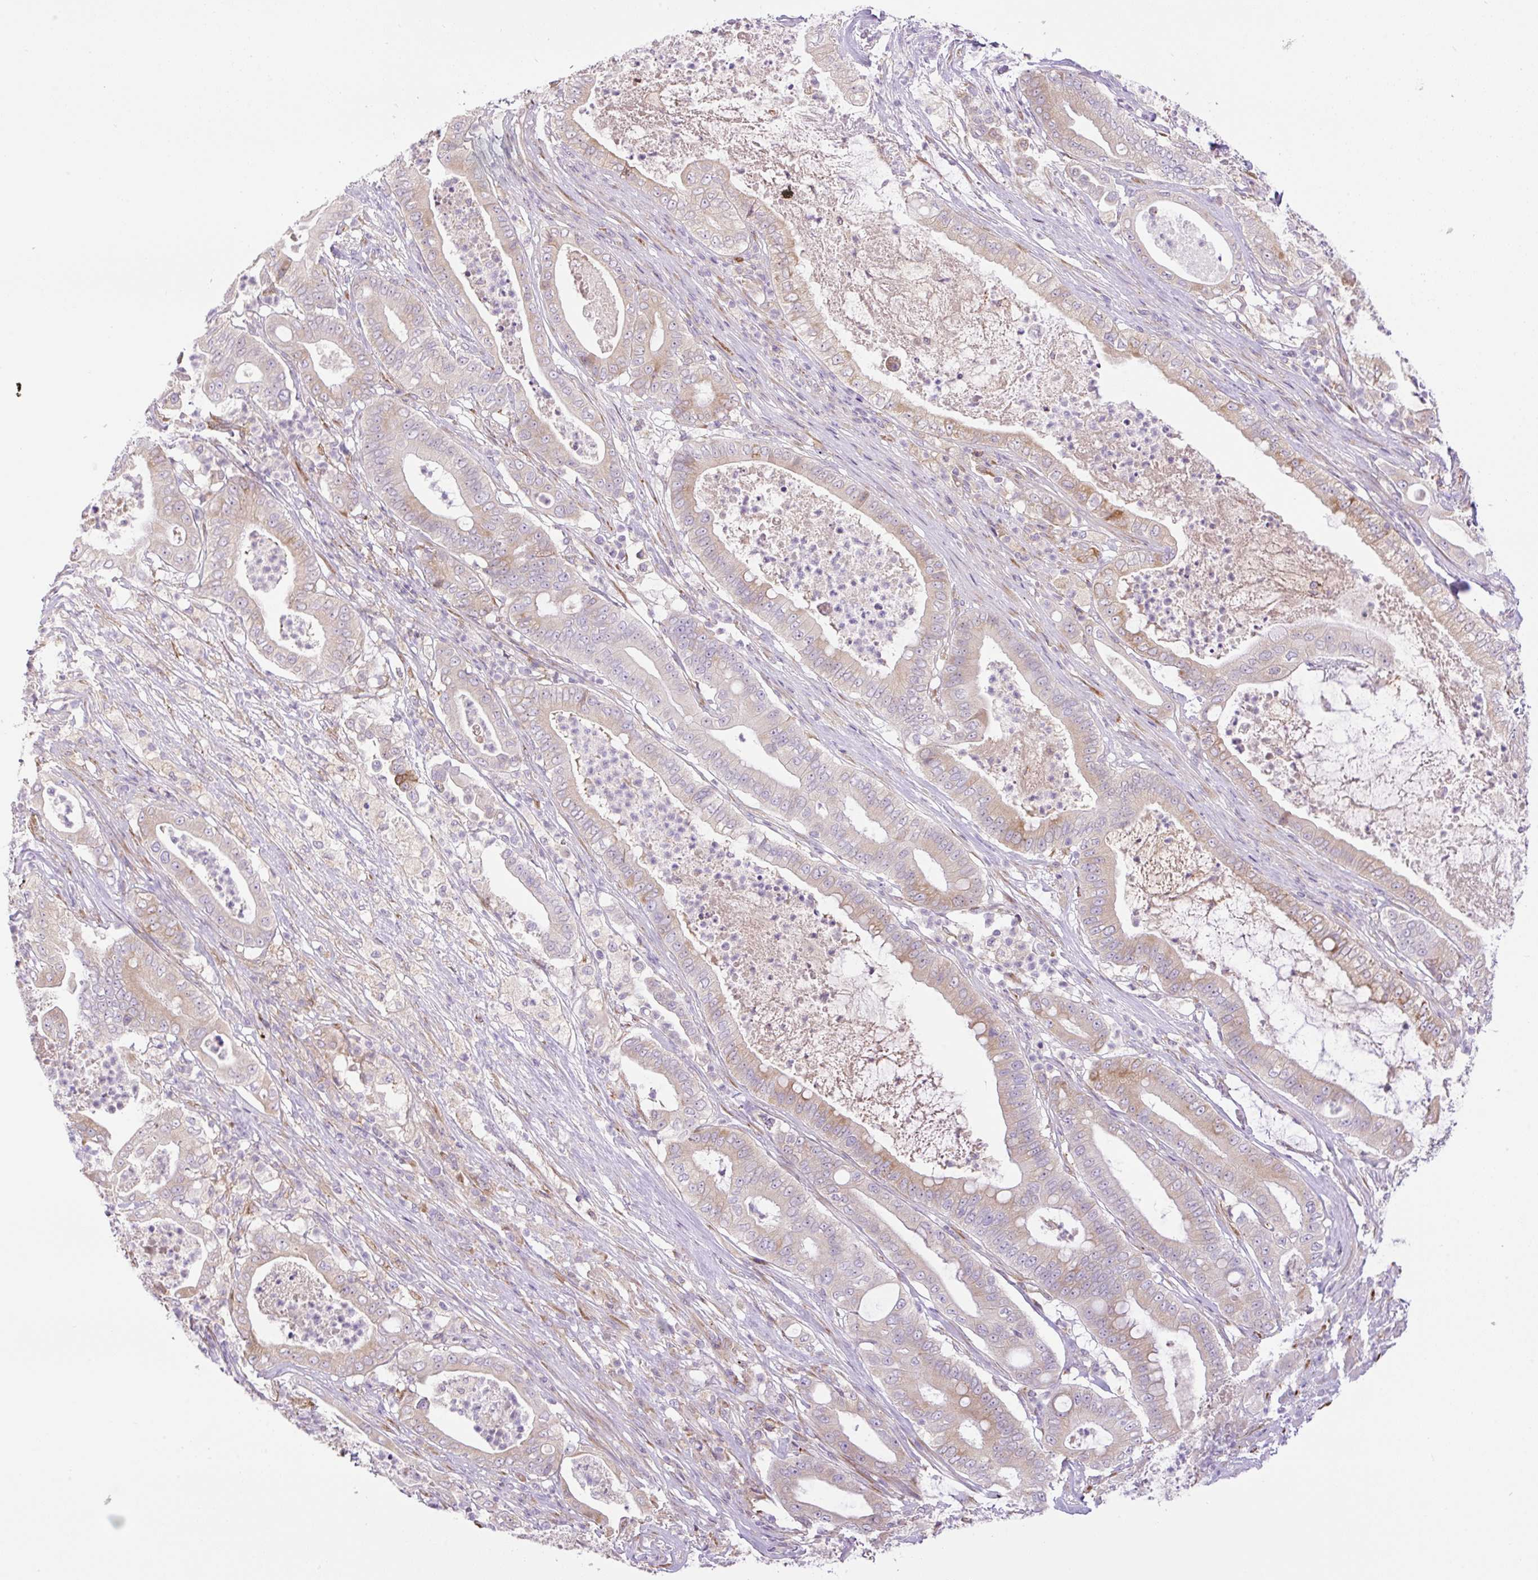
{"staining": {"intensity": "weak", "quantity": "25%-75%", "location": "cytoplasmic/membranous"}, "tissue": "pancreatic cancer", "cell_type": "Tumor cells", "image_type": "cancer", "snomed": [{"axis": "morphology", "description": "Adenocarcinoma, NOS"}, {"axis": "topography", "description": "Pancreas"}], "caption": "An image showing weak cytoplasmic/membranous expression in approximately 25%-75% of tumor cells in adenocarcinoma (pancreatic), as visualized by brown immunohistochemical staining.", "gene": "POFUT1", "patient": {"sex": "male", "age": 71}}